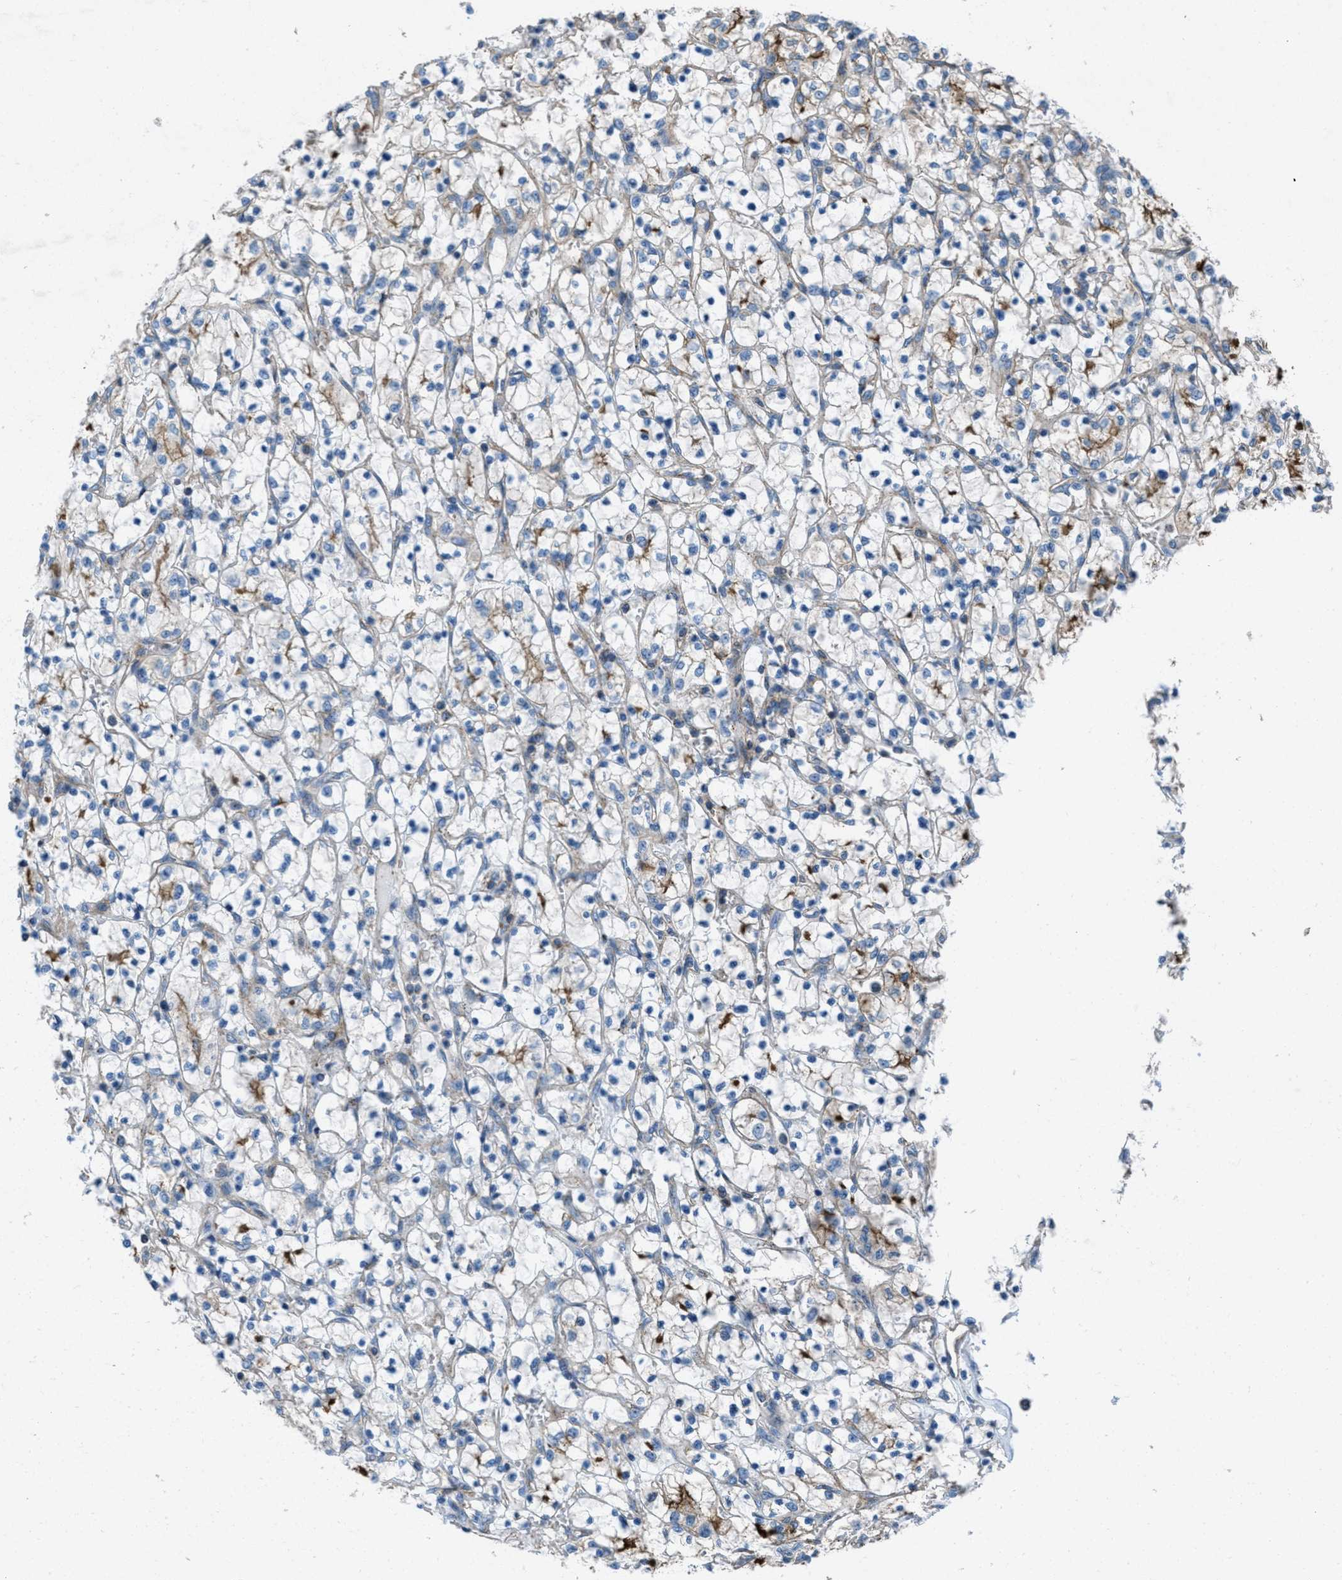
{"staining": {"intensity": "negative", "quantity": "none", "location": "none"}, "tissue": "renal cancer", "cell_type": "Tumor cells", "image_type": "cancer", "snomed": [{"axis": "morphology", "description": "Adenocarcinoma, NOS"}, {"axis": "topography", "description": "Kidney"}], "caption": "Tumor cells are negative for brown protein staining in renal adenocarcinoma.", "gene": "MFSD13A", "patient": {"sex": "female", "age": 69}}